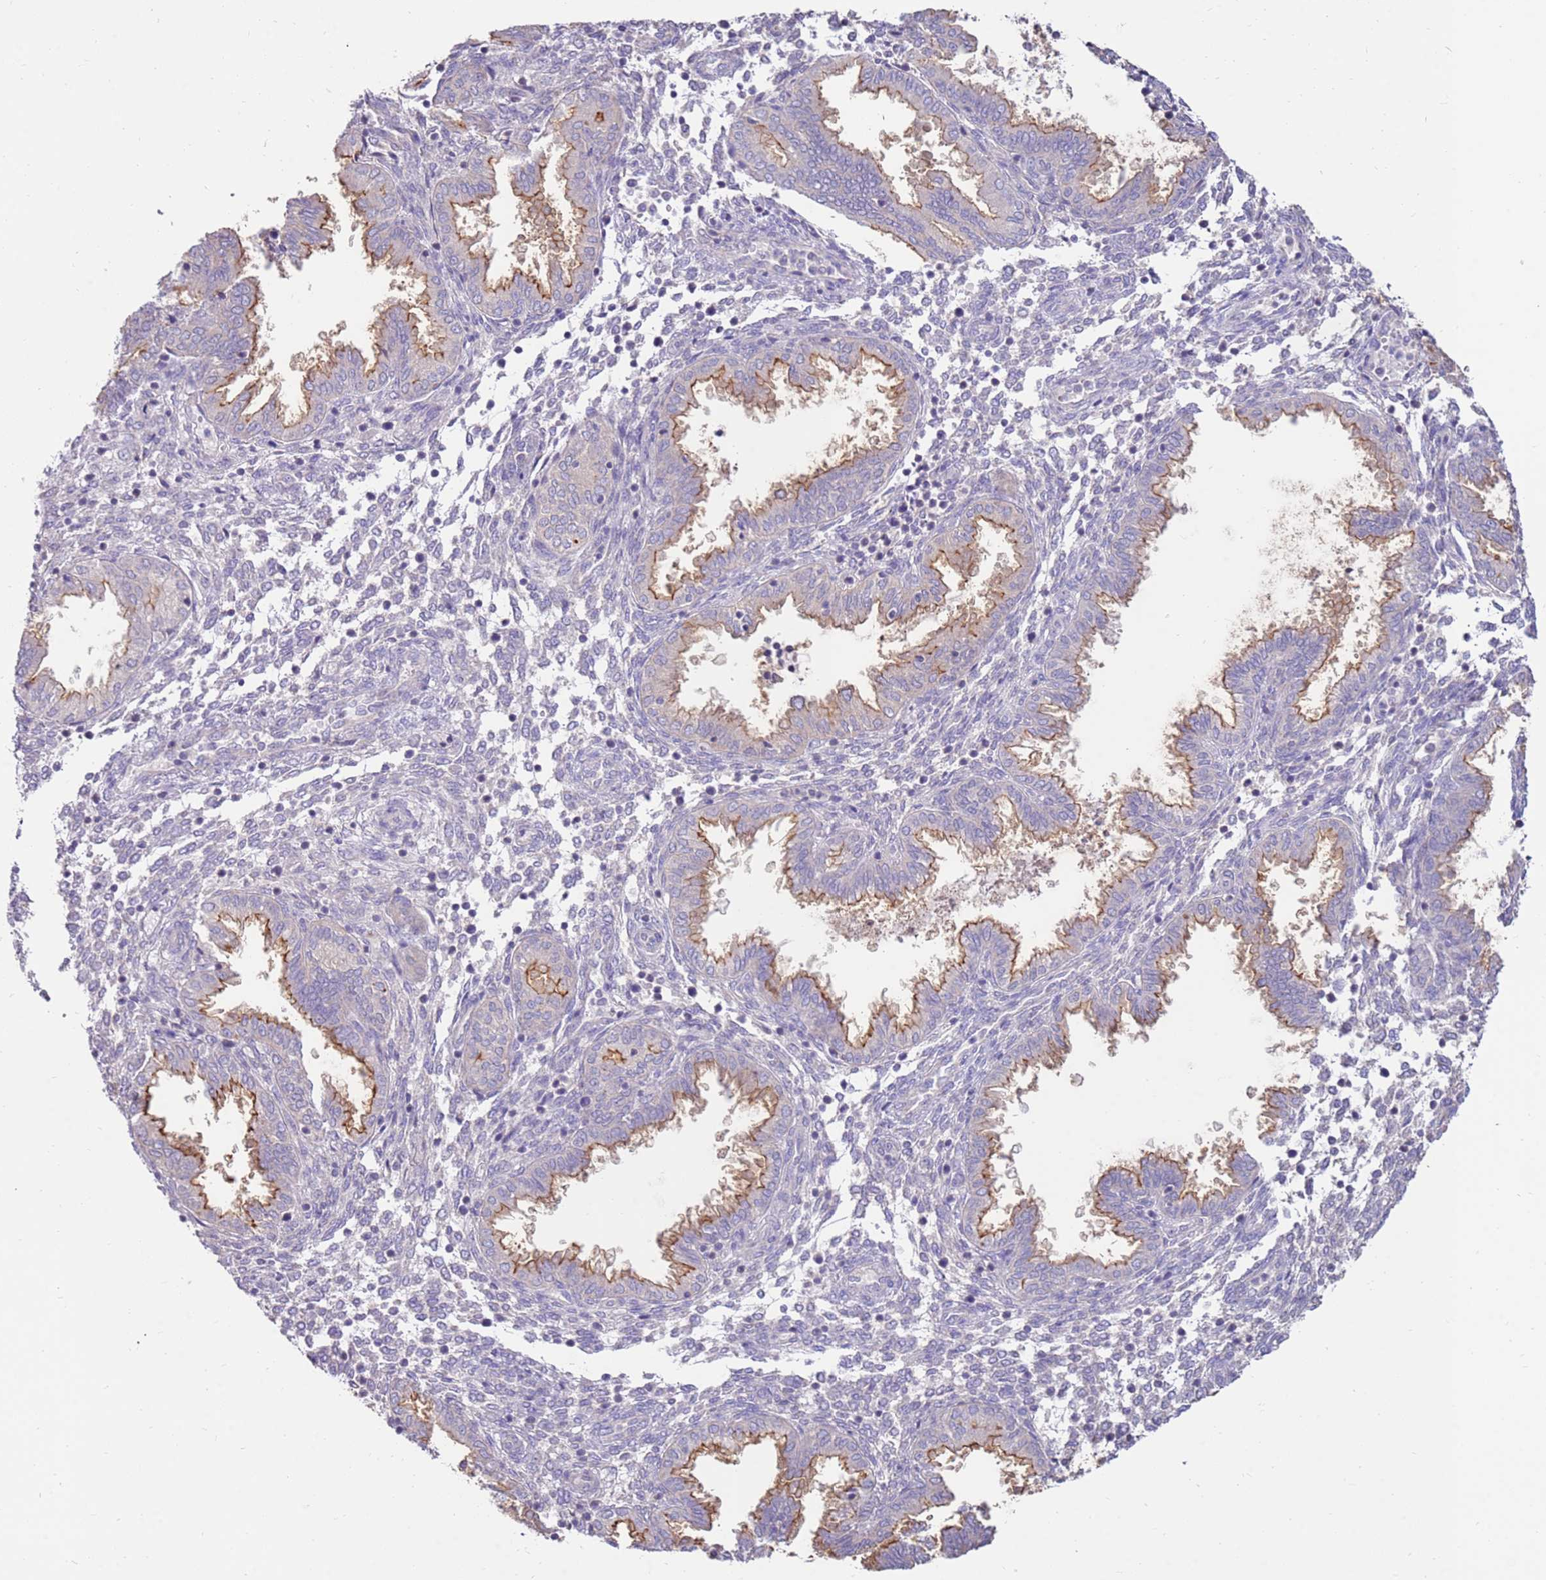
{"staining": {"intensity": "negative", "quantity": "none", "location": "none"}, "tissue": "endometrium", "cell_type": "Cells in endometrial stroma", "image_type": "normal", "snomed": [{"axis": "morphology", "description": "Normal tissue, NOS"}, {"axis": "topography", "description": "Endometrium"}], "caption": "IHC of benign human endometrium shows no positivity in cells in endometrial stroma.", "gene": "SLC44A4", "patient": {"sex": "female", "age": 33}}